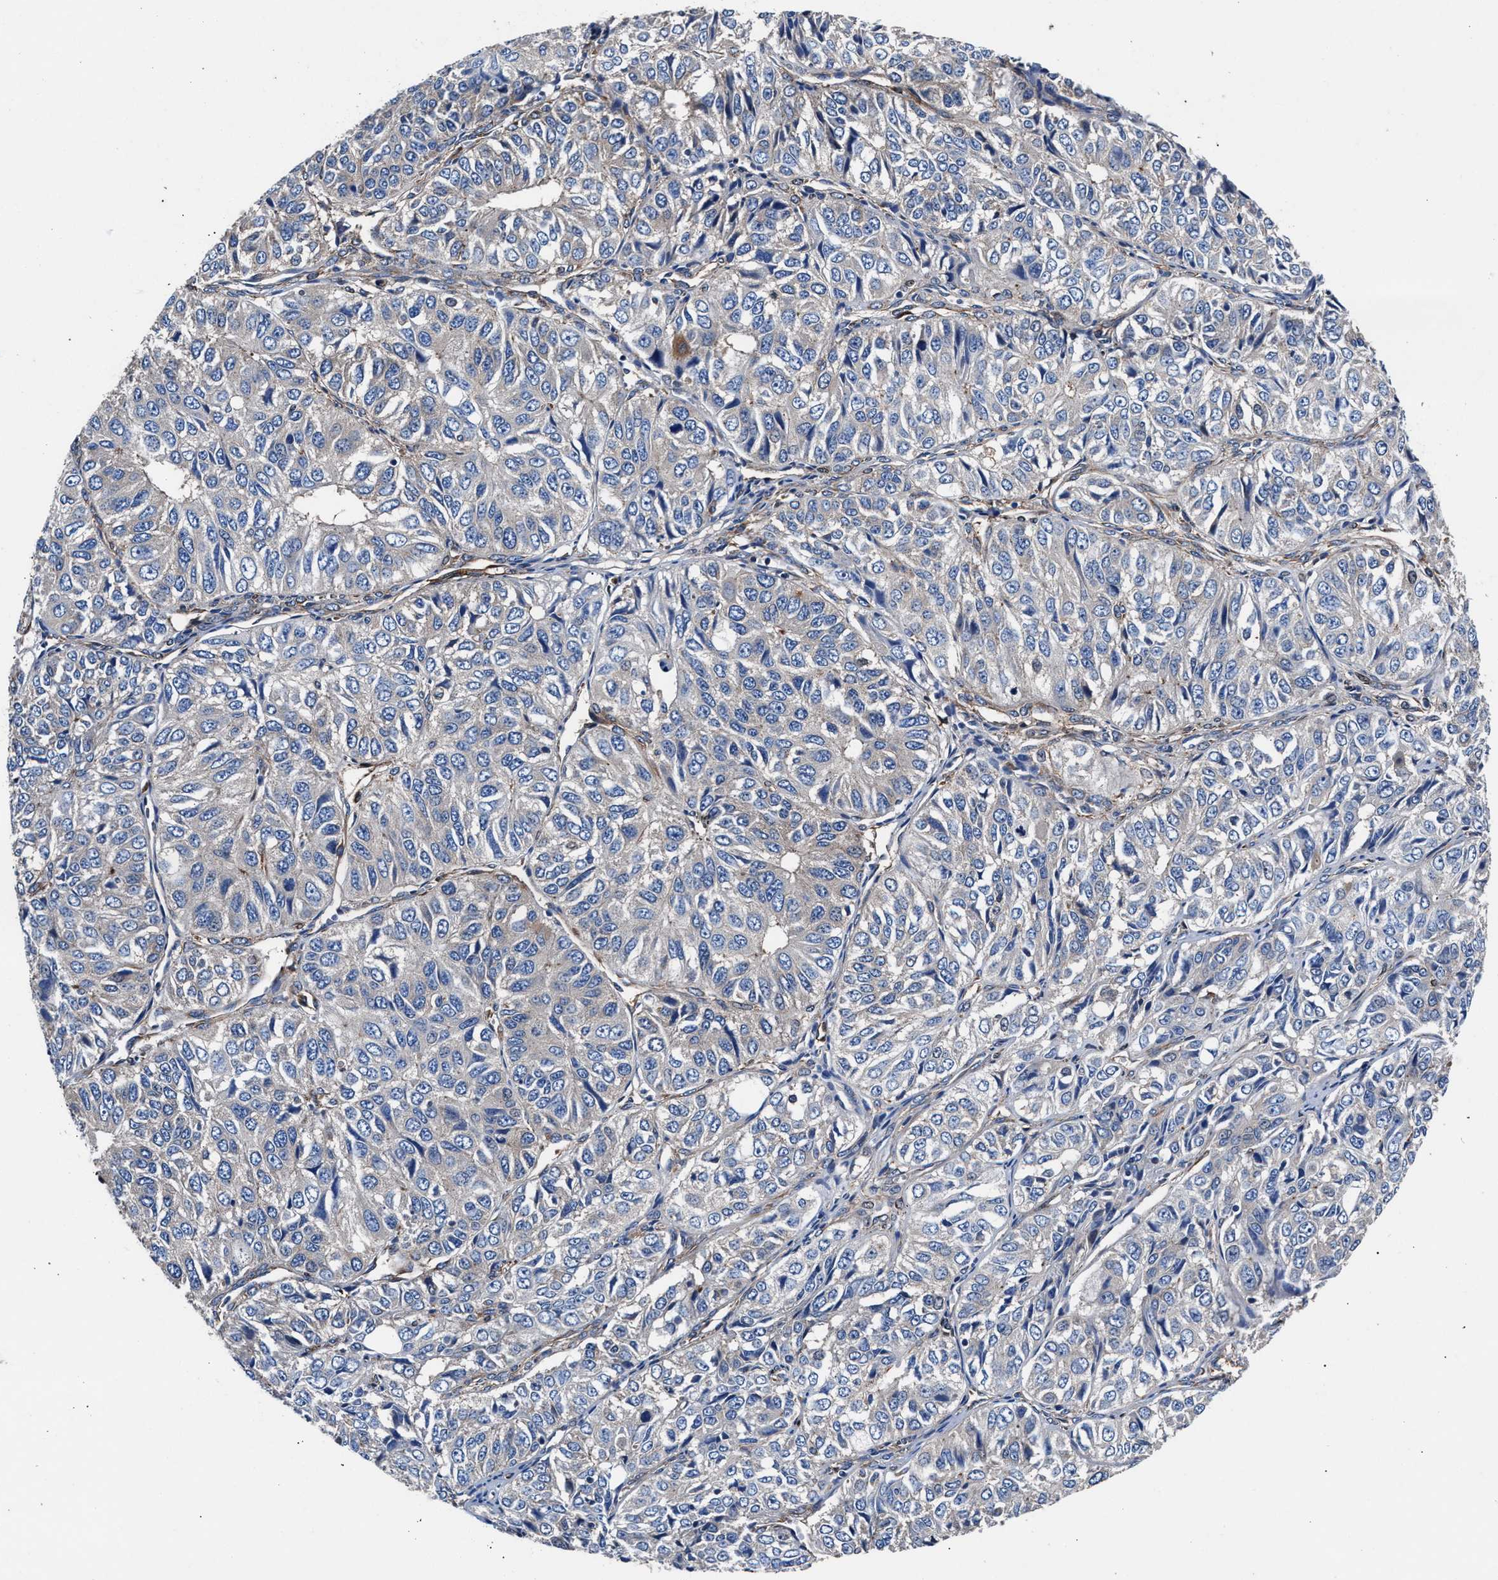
{"staining": {"intensity": "negative", "quantity": "none", "location": "none"}, "tissue": "ovarian cancer", "cell_type": "Tumor cells", "image_type": "cancer", "snomed": [{"axis": "morphology", "description": "Carcinoma, endometroid"}, {"axis": "topography", "description": "Ovary"}], "caption": "Tumor cells show no significant expression in ovarian cancer (endometroid carcinoma).", "gene": "SH3GL1", "patient": {"sex": "female", "age": 51}}